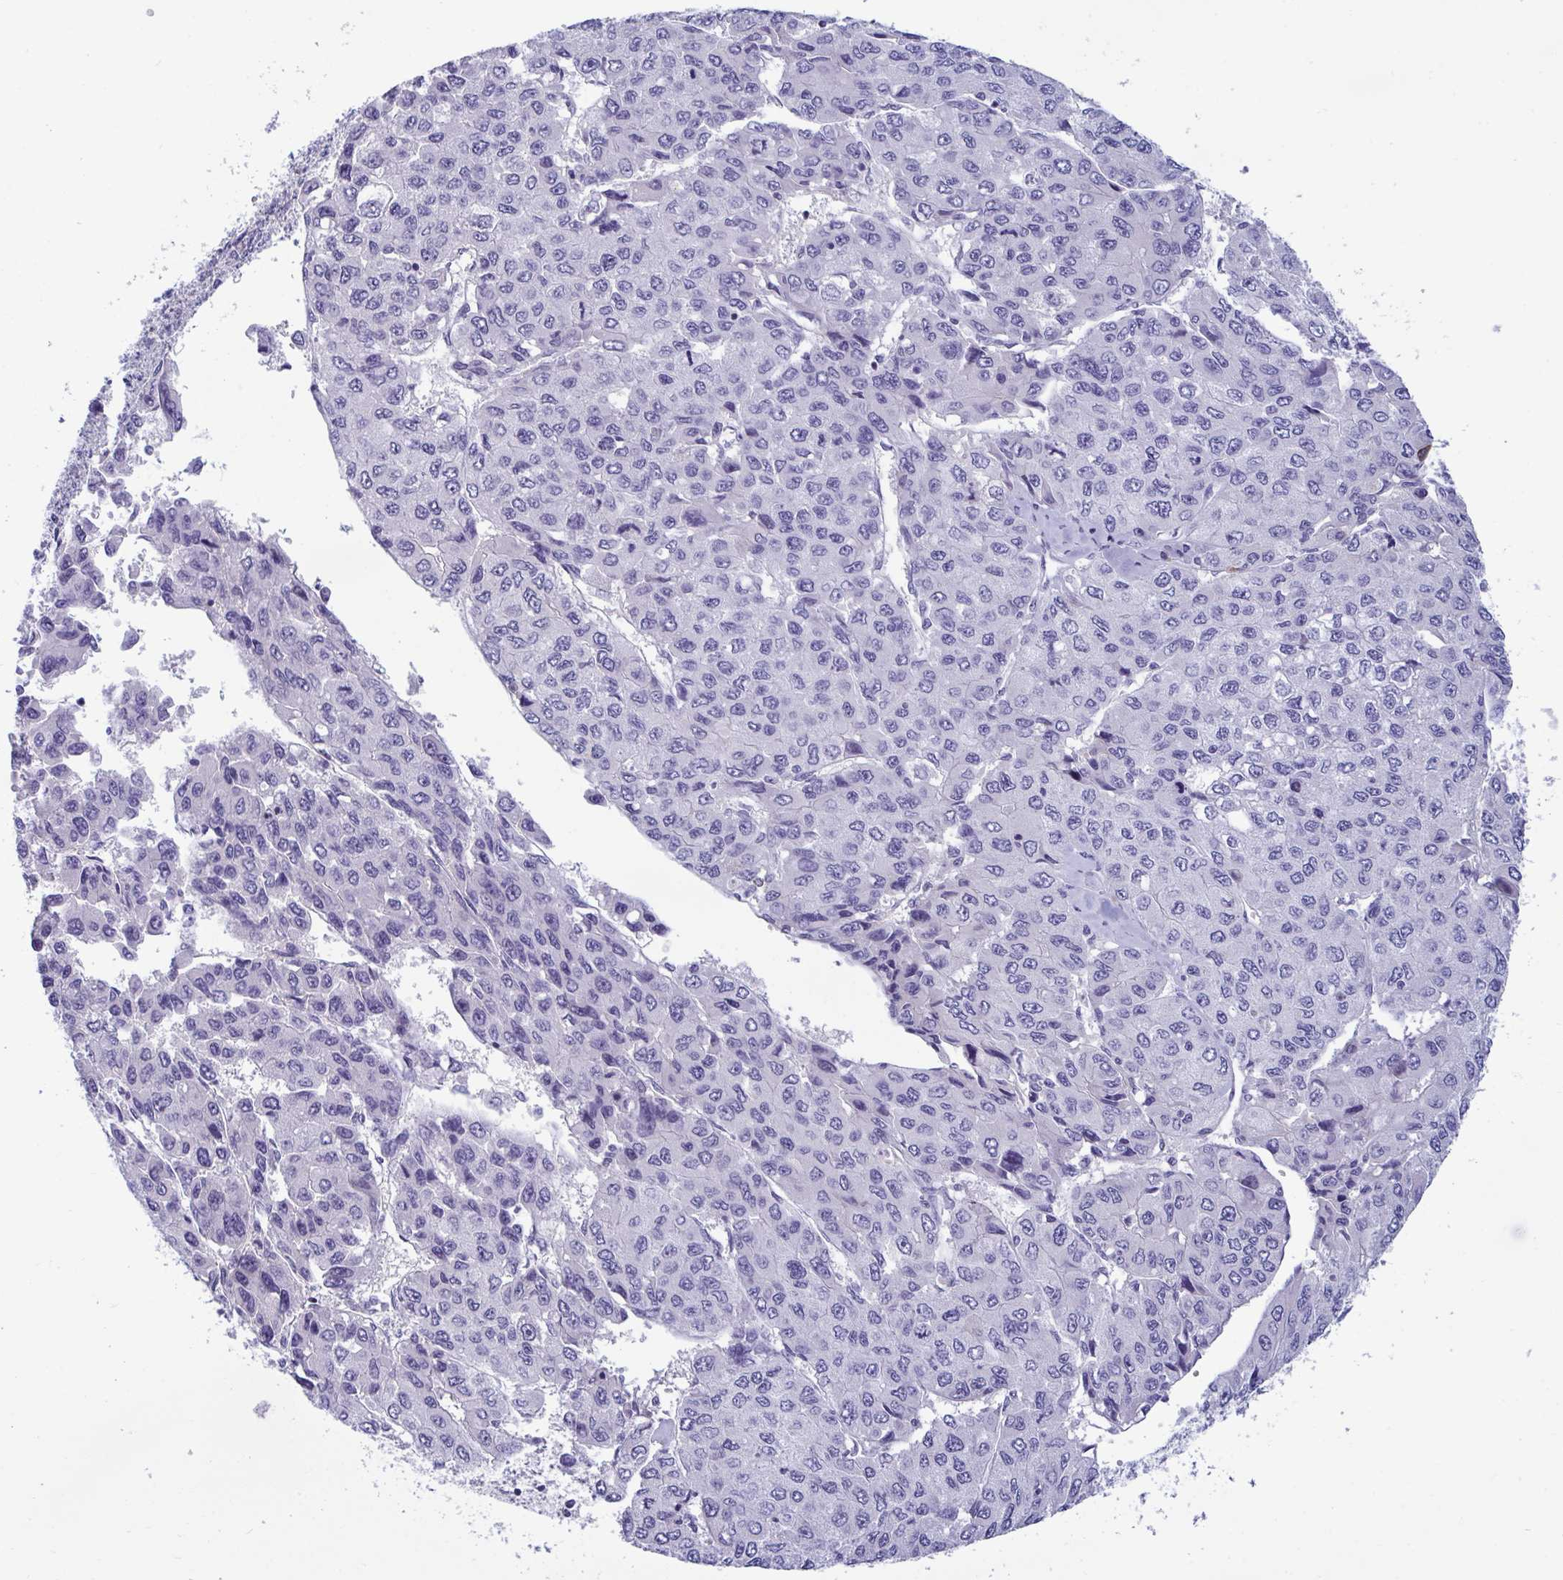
{"staining": {"intensity": "negative", "quantity": "none", "location": "none"}, "tissue": "liver cancer", "cell_type": "Tumor cells", "image_type": "cancer", "snomed": [{"axis": "morphology", "description": "Carcinoma, Hepatocellular, NOS"}, {"axis": "topography", "description": "Liver"}], "caption": "Protein analysis of liver cancer reveals no significant expression in tumor cells. (DAB immunohistochemistry, high magnification).", "gene": "MS4A14", "patient": {"sex": "female", "age": 66}}